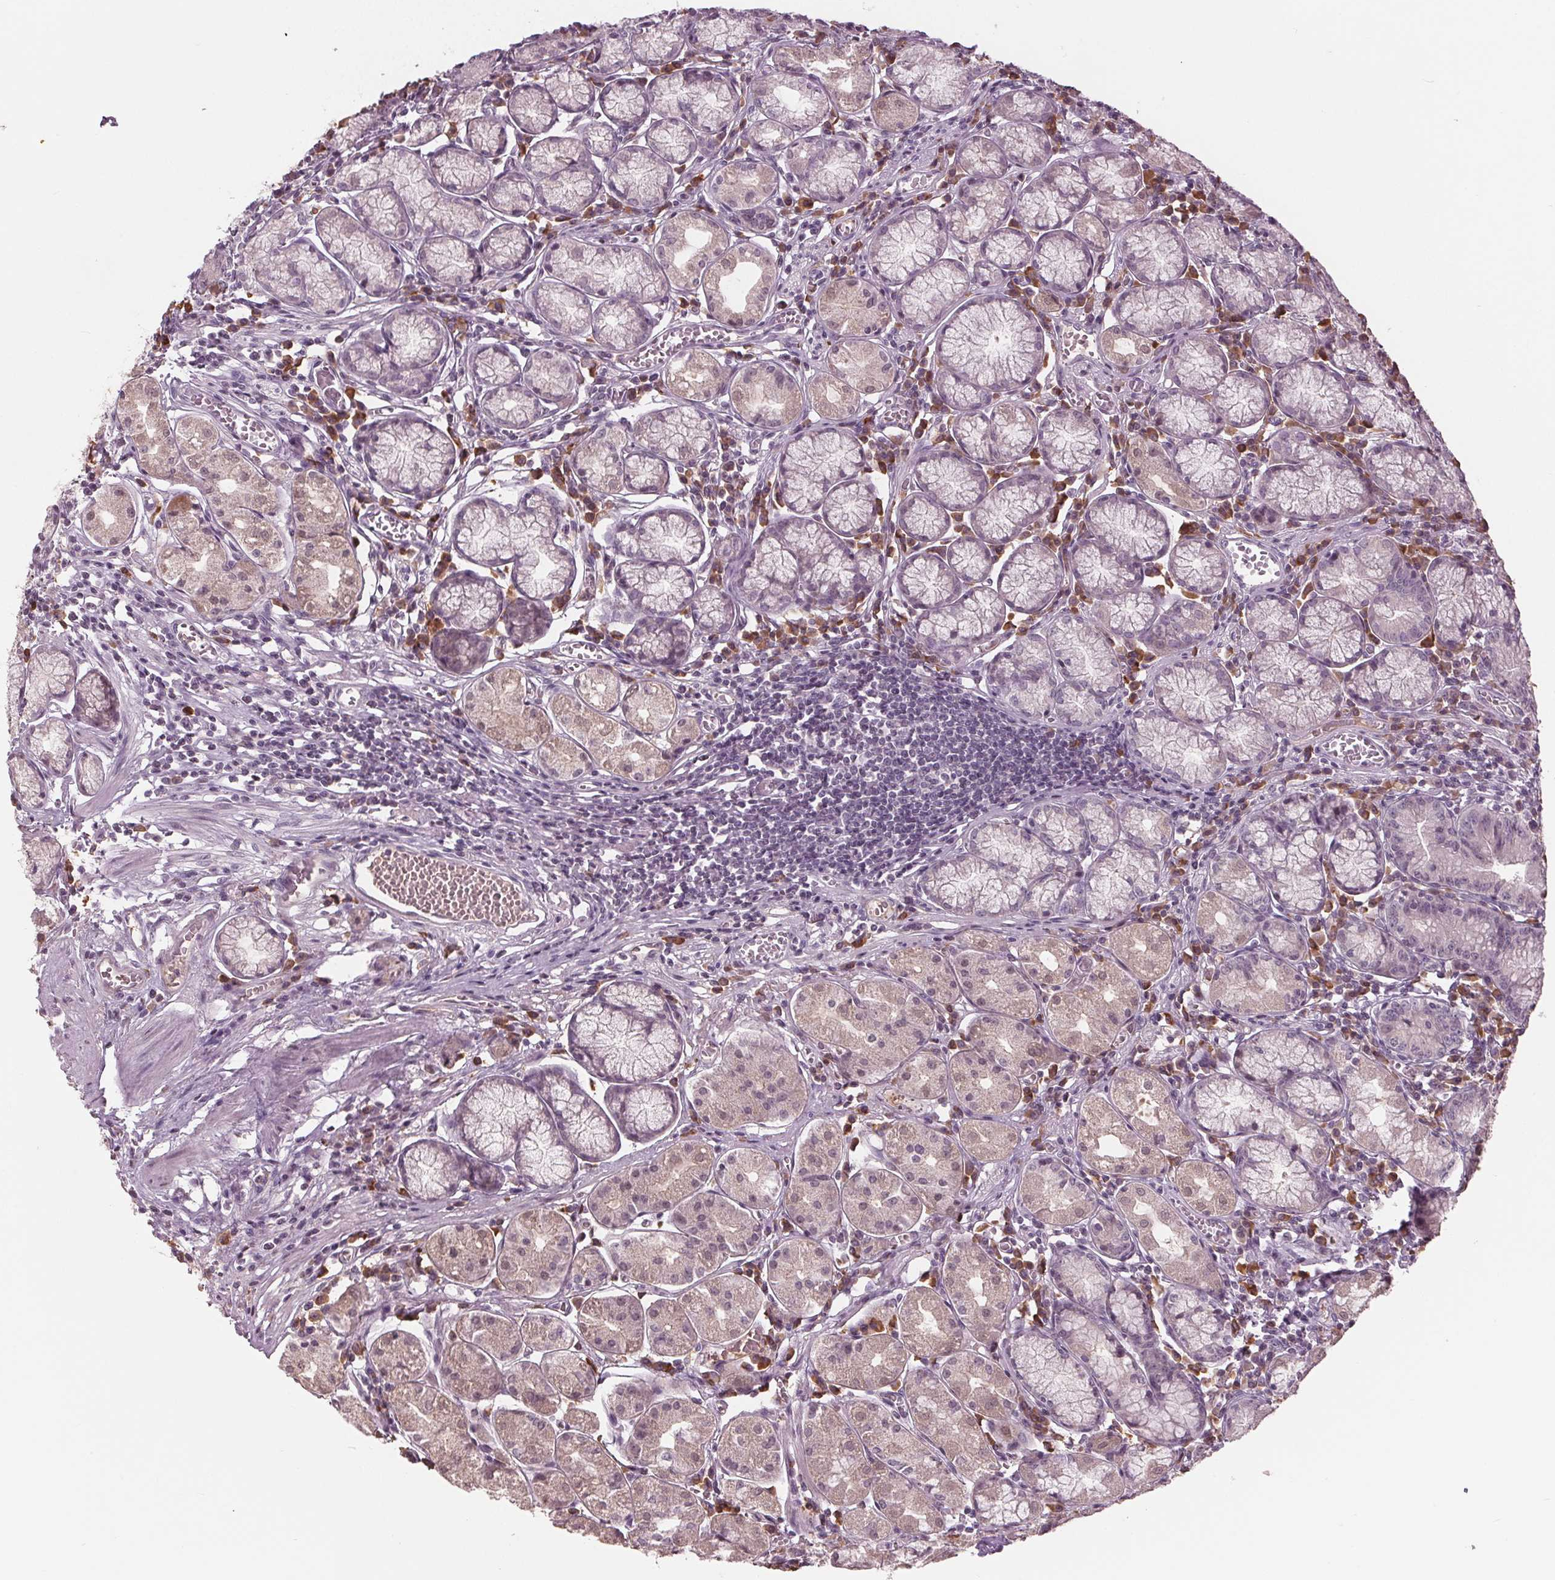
{"staining": {"intensity": "weak", "quantity": "<25%", "location": "cytoplasmic/membranous"}, "tissue": "stomach", "cell_type": "Glandular cells", "image_type": "normal", "snomed": [{"axis": "morphology", "description": "Normal tissue, NOS"}, {"axis": "topography", "description": "Stomach"}], "caption": "IHC micrograph of unremarkable stomach: stomach stained with DAB (3,3'-diaminobenzidine) demonstrates no significant protein expression in glandular cells.", "gene": "CXCL16", "patient": {"sex": "male", "age": 55}}